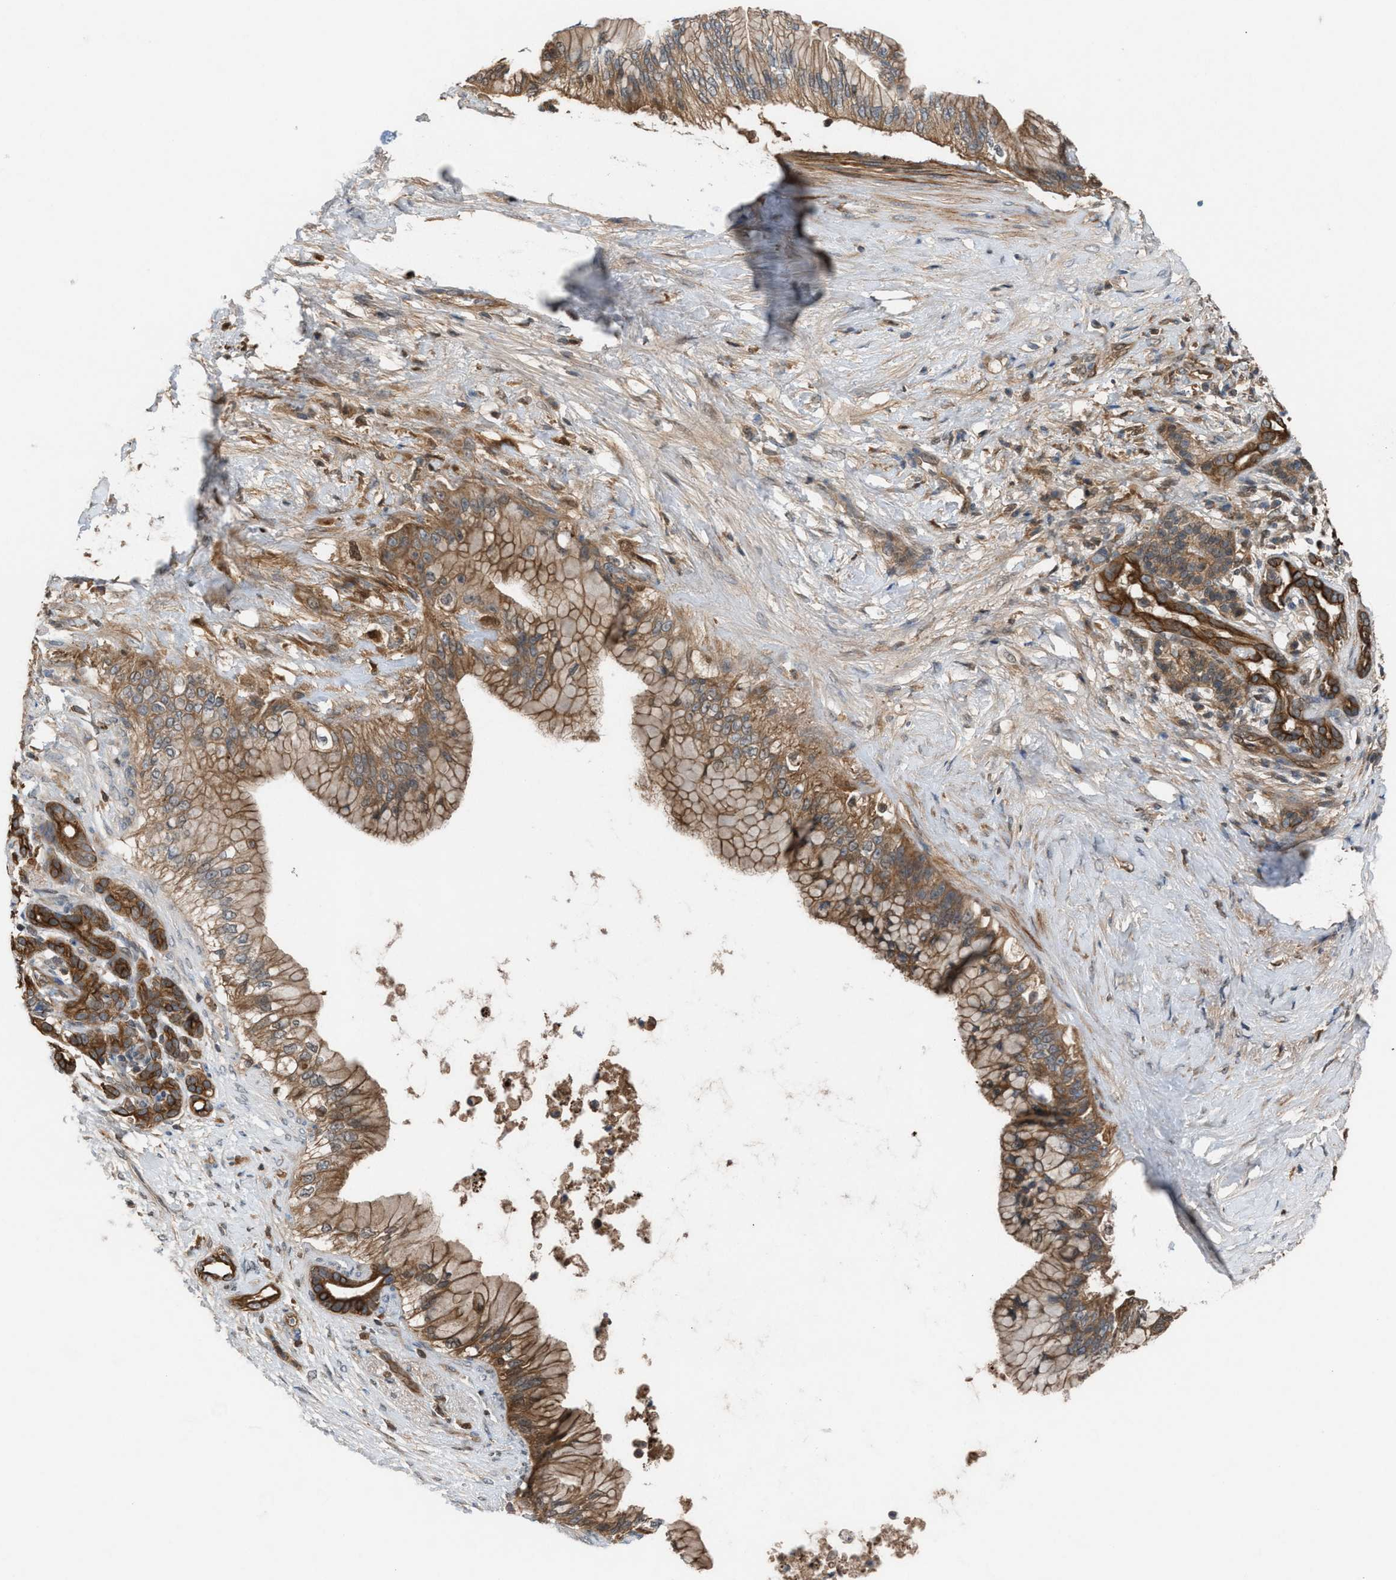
{"staining": {"intensity": "moderate", "quantity": ">75%", "location": "cytoplasmic/membranous"}, "tissue": "pancreatic cancer", "cell_type": "Tumor cells", "image_type": "cancer", "snomed": [{"axis": "morphology", "description": "Adenocarcinoma, NOS"}, {"axis": "topography", "description": "Pancreas"}], "caption": "DAB immunohistochemical staining of adenocarcinoma (pancreatic) exhibits moderate cytoplasmic/membranous protein staining in approximately >75% of tumor cells.", "gene": "TPK1", "patient": {"sex": "male", "age": 59}}